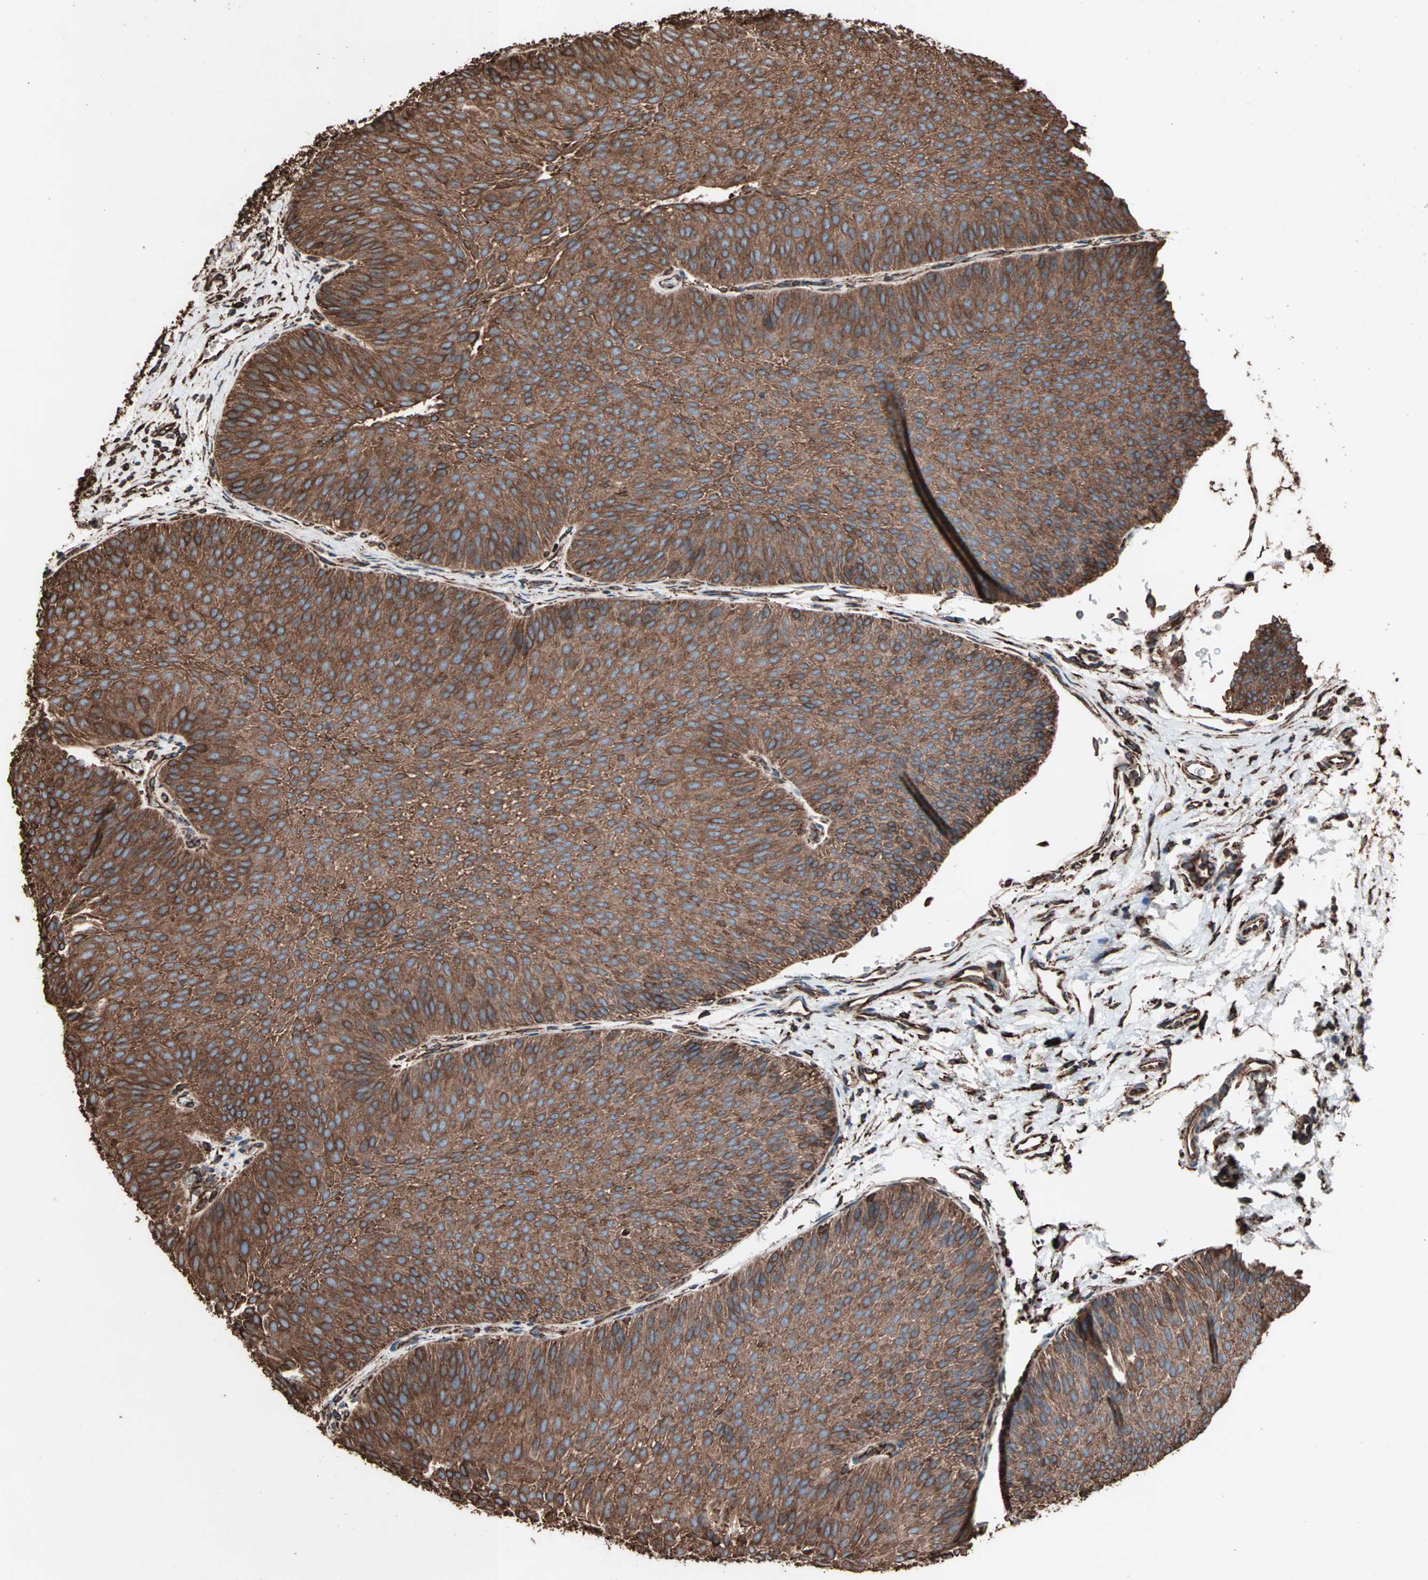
{"staining": {"intensity": "strong", "quantity": ">75%", "location": "cytoplasmic/membranous"}, "tissue": "urothelial cancer", "cell_type": "Tumor cells", "image_type": "cancer", "snomed": [{"axis": "morphology", "description": "Urothelial carcinoma, Low grade"}, {"axis": "topography", "description": "Urinary bladder"}], "caption": "The image reveals staining of low-grade urothelial carcinoma, revealing strong cytoplasmic/membranous protein positivity (brown color) within tumor cells.", "gene": "HSP90B1", "patient": {"sex": "female", "age": 60}}